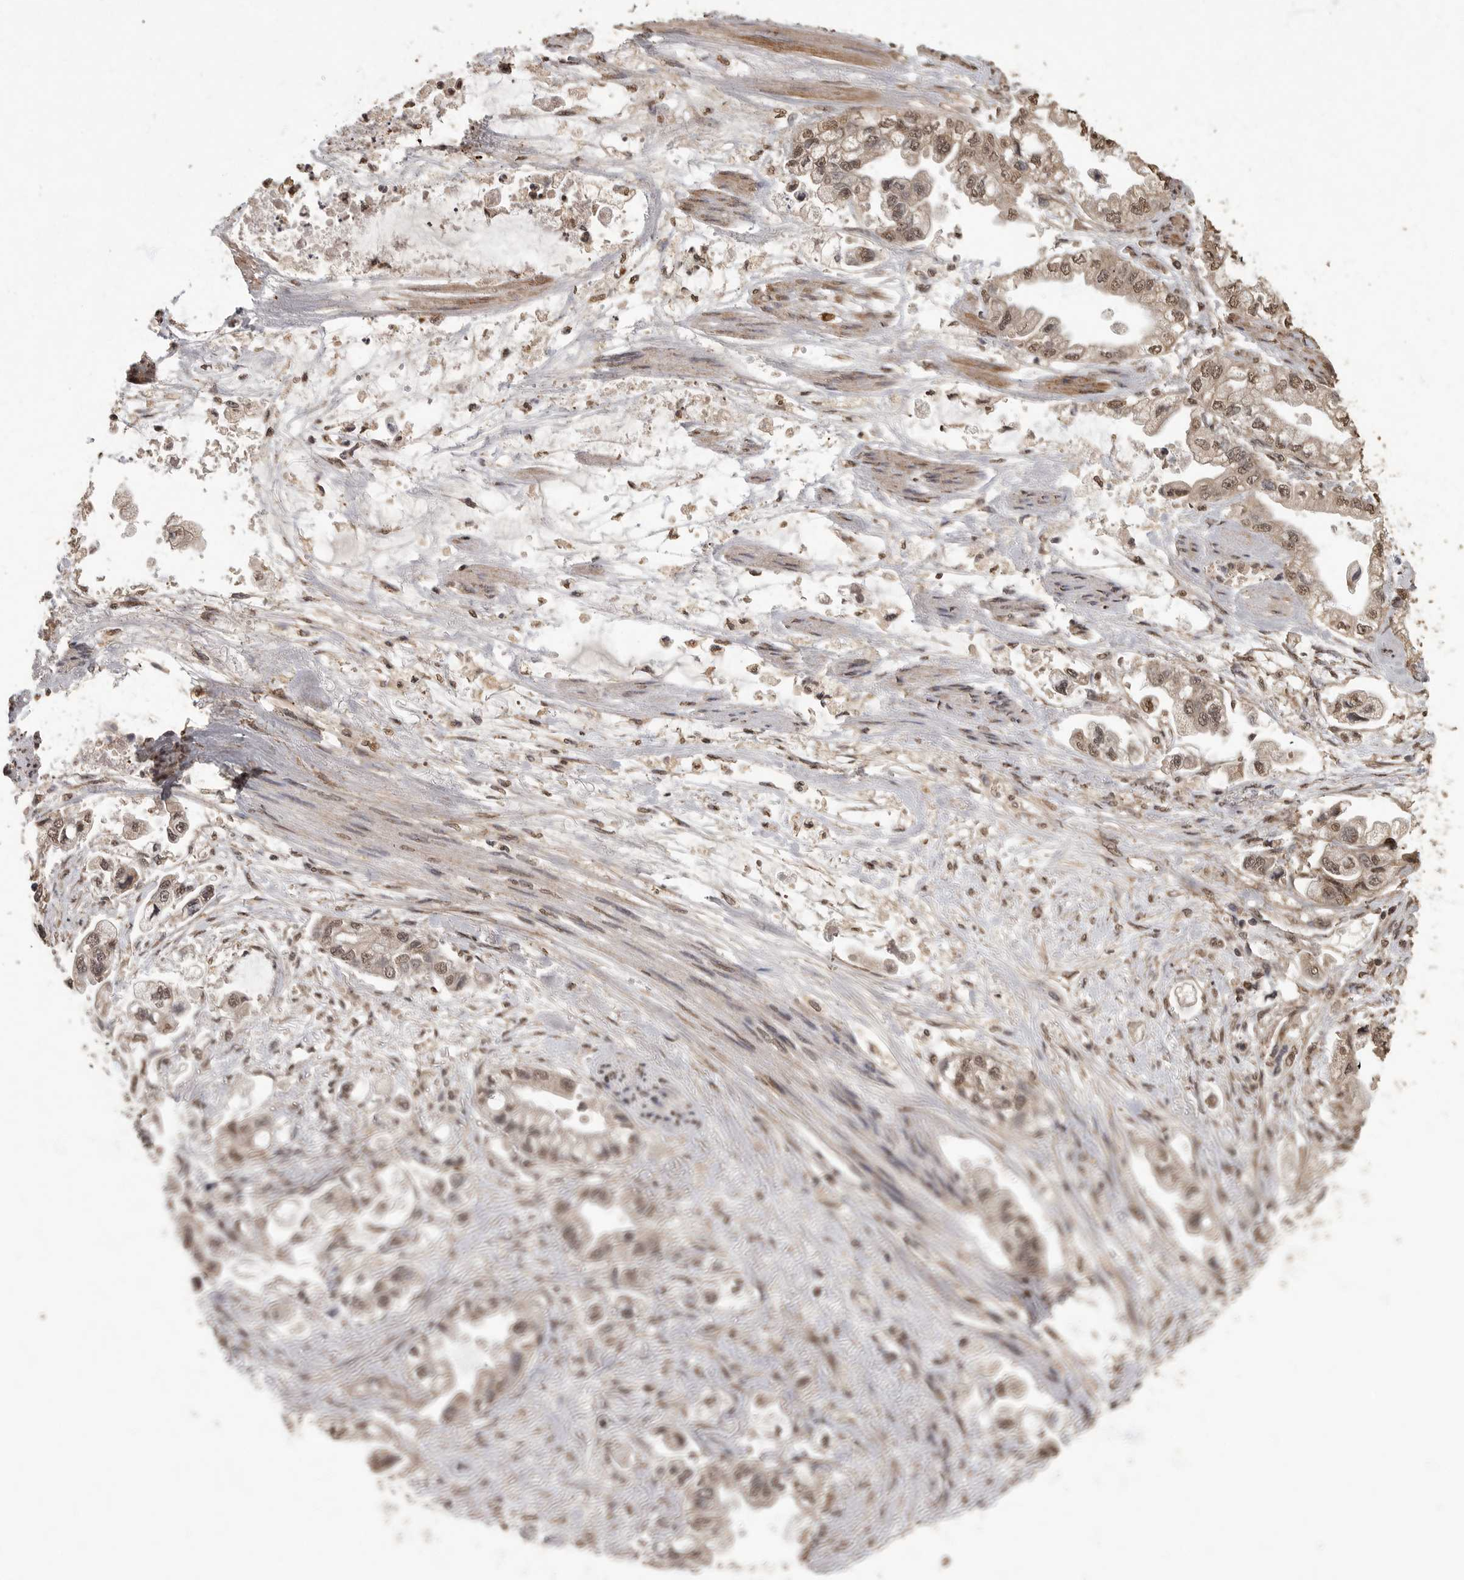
{"staining": {"intensity": "weak", "quantity": ">75%", "location": "cytoplasmic/membranous,nuclear"}, "tissue": "stomach cancer", "cell_type": "Tumor cells", "image_type": "cancer", "snomed": [{"axis": "morphology", "description": "Adenocarcinoma, NOS"}, {"axis": "topography", "description": "Stomach"}], "caption": "Stomach cancer was stained to show a protein in brown. There is low levels of weak cytoplasmic/membranous and nuclear expression in about >75% of tumor cells.", "gene": "MAFG", "patient": {"sex": "male", "age": 62}}